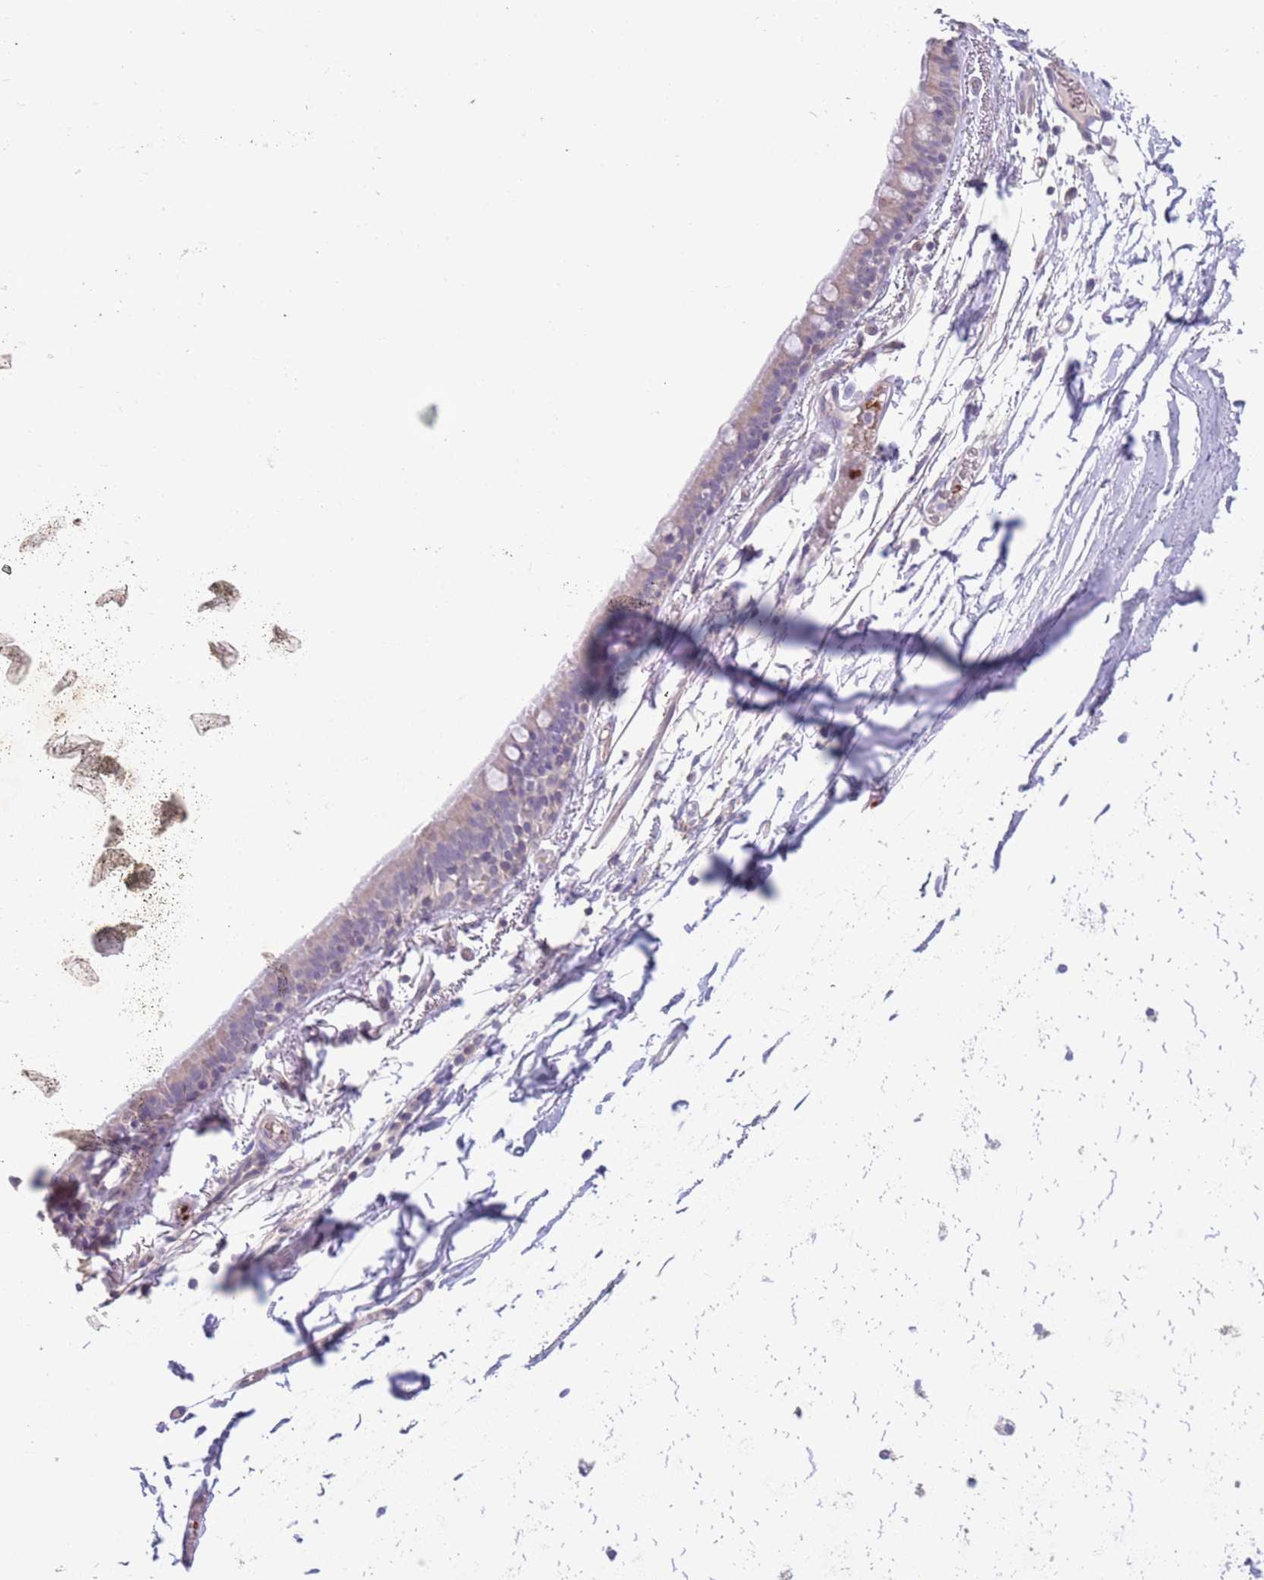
{"staining": {"intensity": "weak", "quantity": "25%-75%", "location": "cytoplasmic/membranous"}, "tissue": "bronchus", "cell_type": "Respiratory epithelial cells", "image_type": "normal", "snomed": [{"axis": "morphology", "description": "Normal tissue, NOS"}, {"axis": "topography", "description": "Cartilage tissue"}], "caption": "High-power microscopy captured an immunohistochemistry image of benign bronchus, revealing weak cytoplasmic/membranous expression in approximately 25%-75% of respiratory epithelial cells. The staining is performed using DAB (3,3'-diaminobenzidine) brown chromogen to label protein expression. The nuclei are counter-stained blue using hematoxylin.", "gene": "ZNF14", "patient": {"sex": "male", "age": 63}}